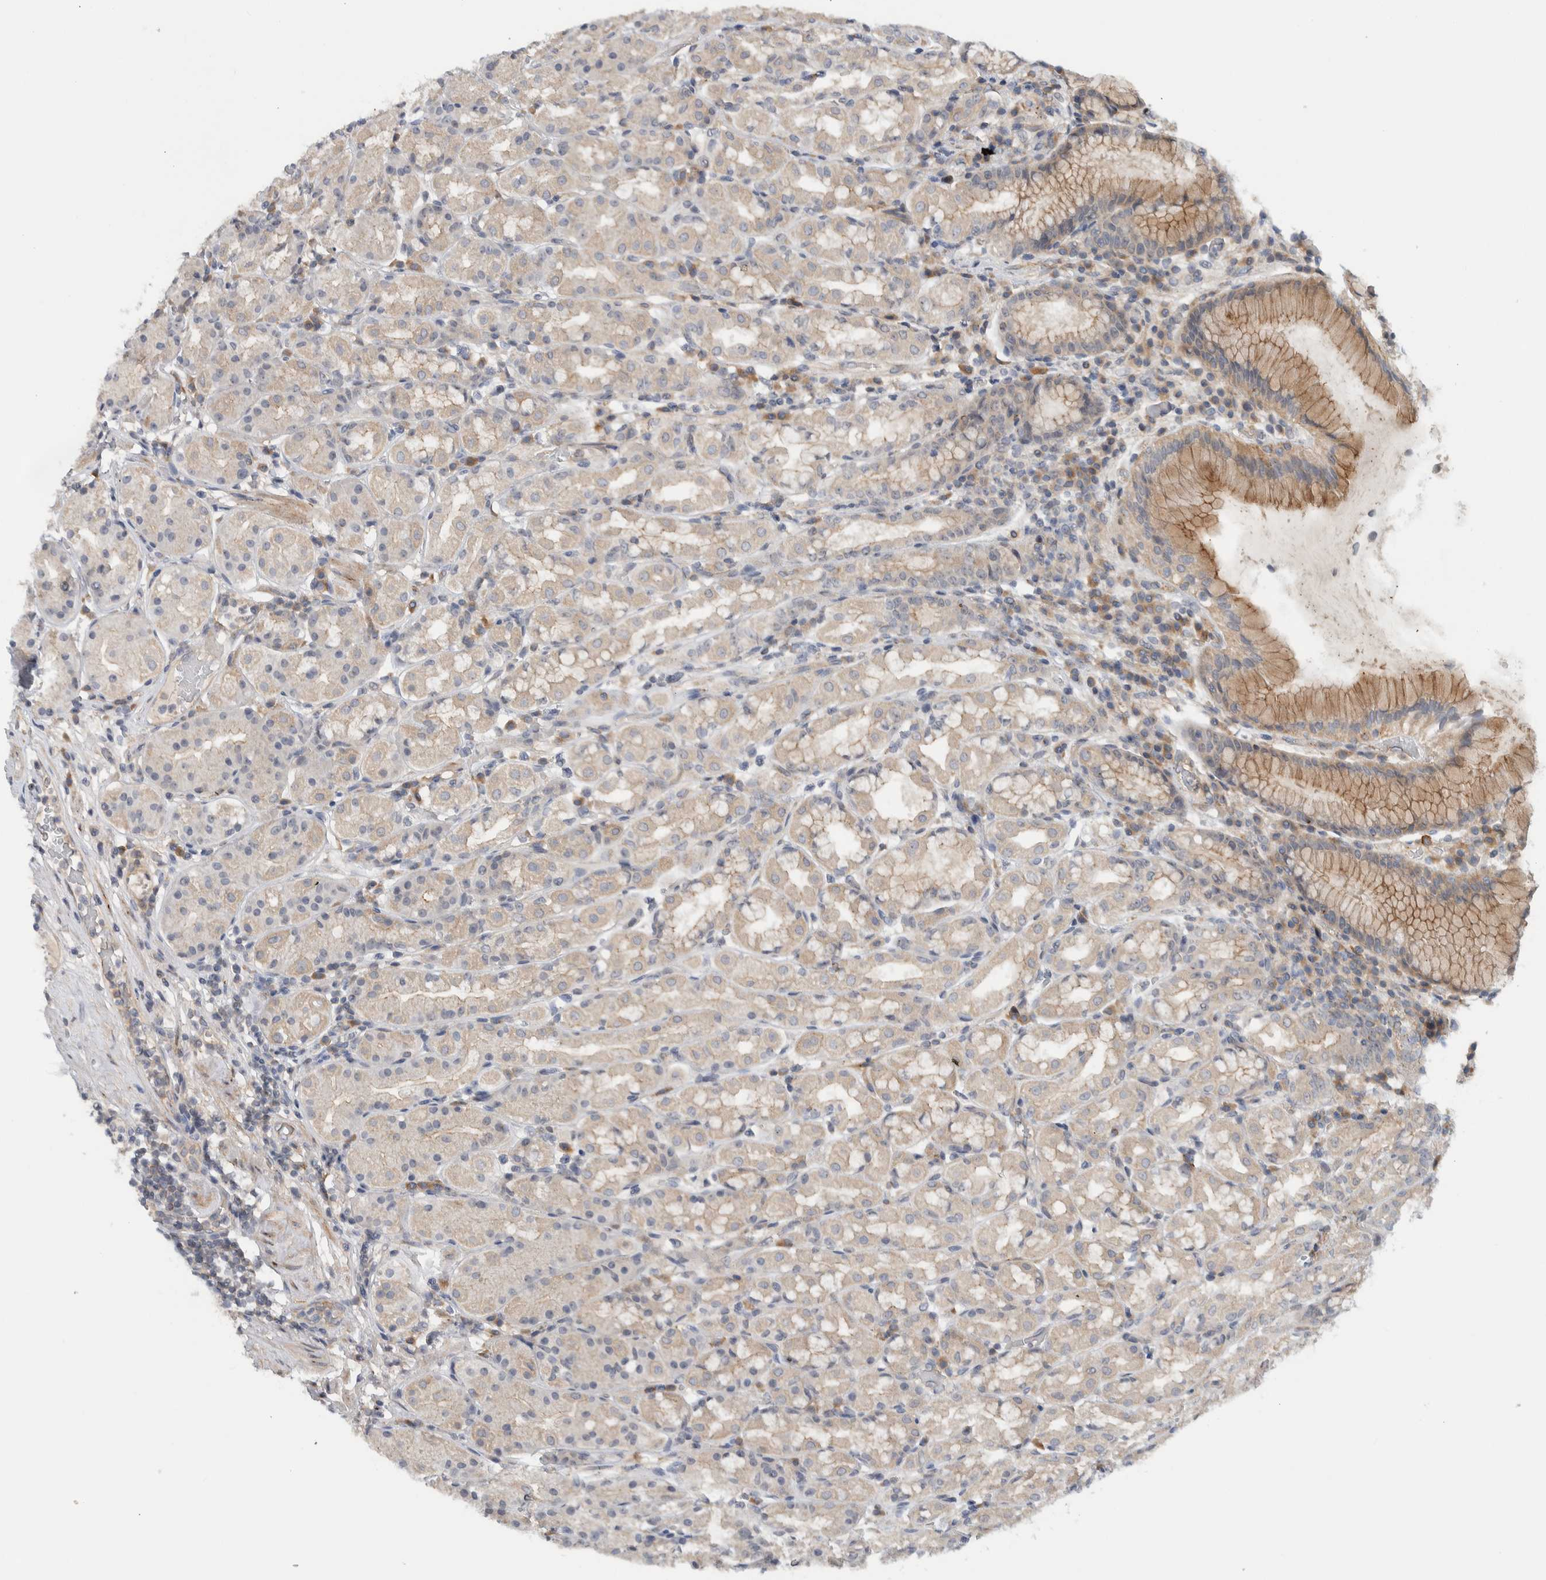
{"staining": {"intensity": "moderate", "quantity": "<25%", "location": "cytoplasmic/membranous"}, "tissue": "stomach", "cell_type": "Glandular cells", "image_type": "normal", "snomed": [{"axis": "morphology", "description": "Normal tissue, NOS"}, {"axis": "topography", "description": "Stomach, lower"}], "caption": "Unremarkable stomach exhibits moderate cytoplasmic/membranous staining in about <25% of glandular cells The protein of interest is shown in brown color, while the nuclei are stained blue..", "gene": "MPRIP", "patient": {"sex": "female", "age": 56}}